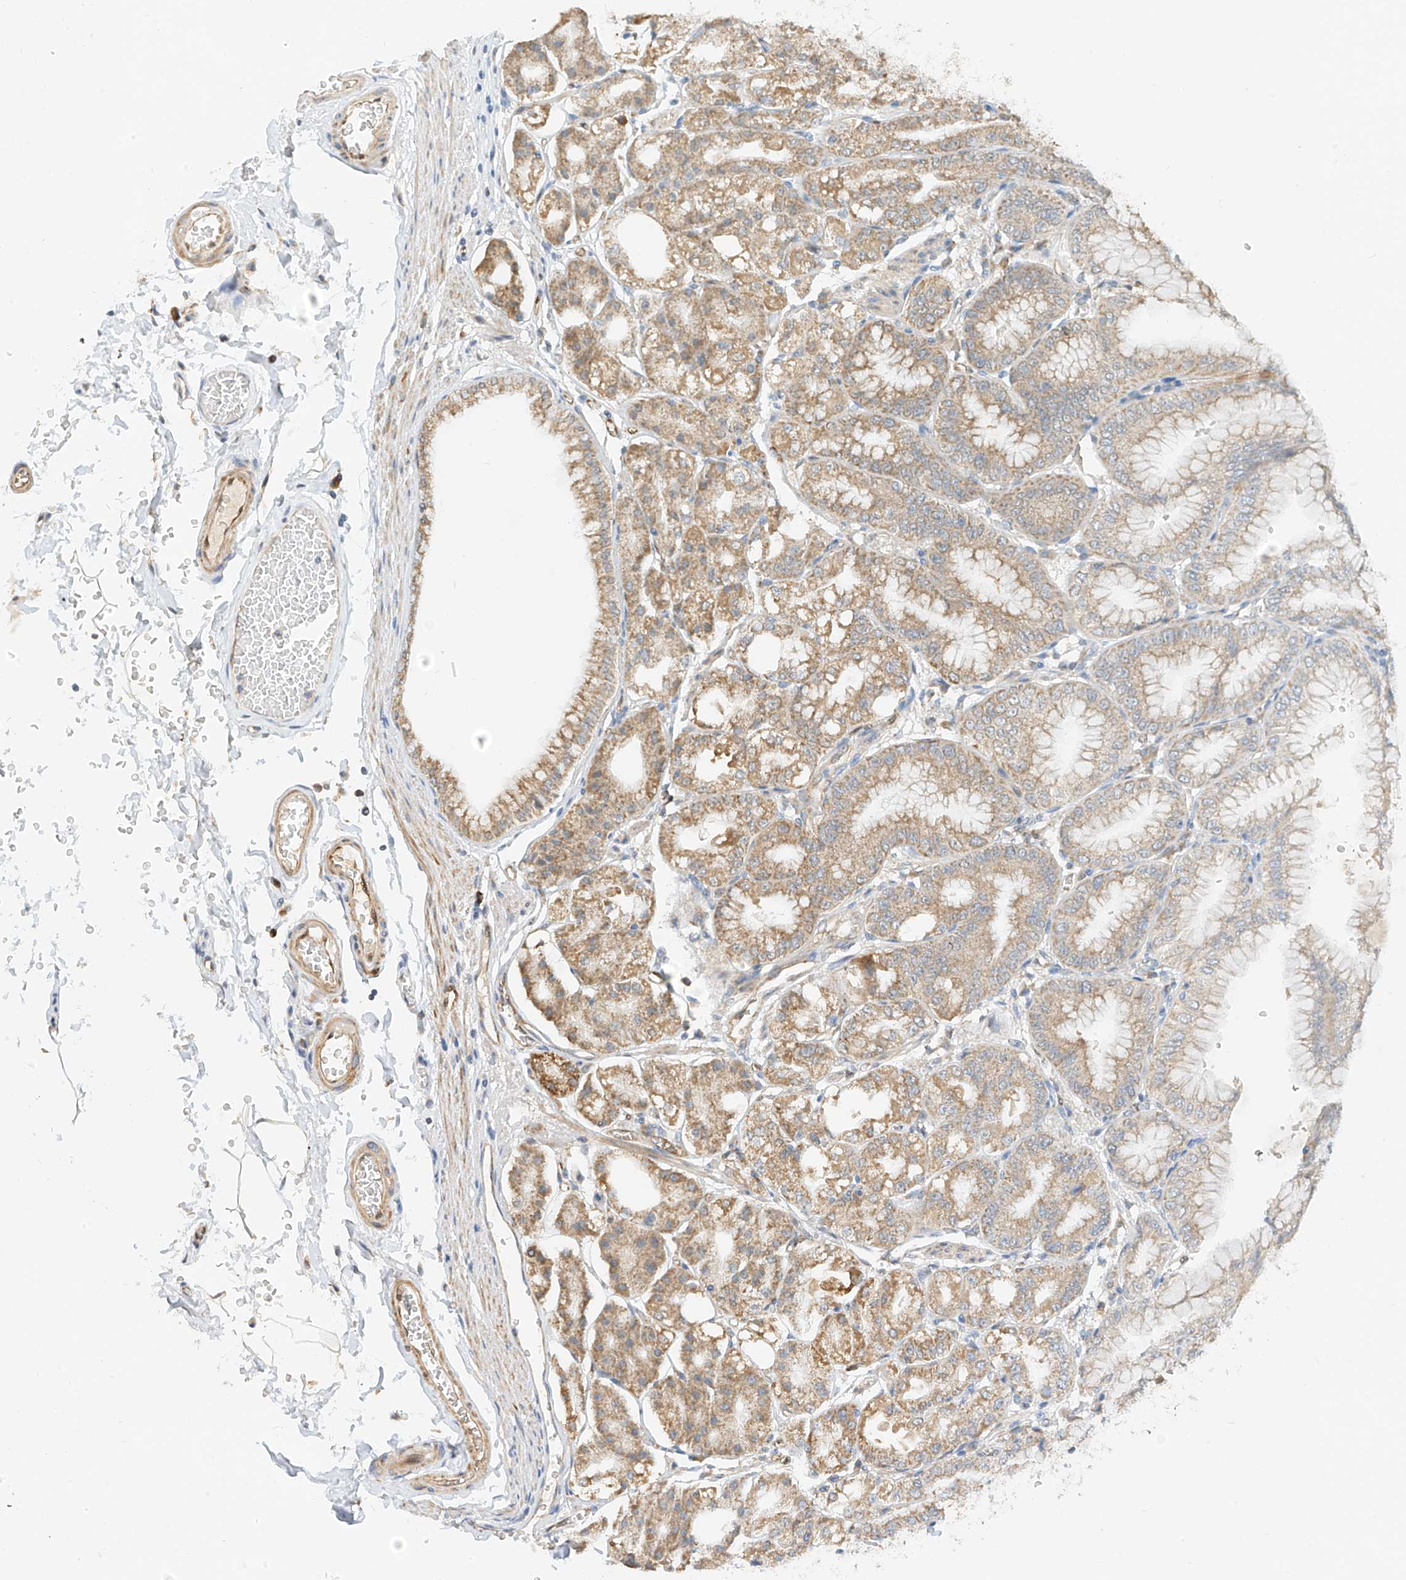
{"staining": {"intensity": "moderate", "quantity": ">75%", "location": "cytoplasmic/membranous"}, "tissue": "stomach", "cell_type": "Glandular cells", "image_type": "normal", "snomed": [{"axis": "morphology", "description": "Normal tissue, NOS"}, {"axis": "topography", "description": "Stomach, lower"}], "caption": "Immunohistochemical staining of benign human stomach reveals medium levels of moderate cytoplasmic/membranous positivity in about >75% of glandular cells.", "gene": "PPA2", "patient": {"sex": "male", "age": 71}}